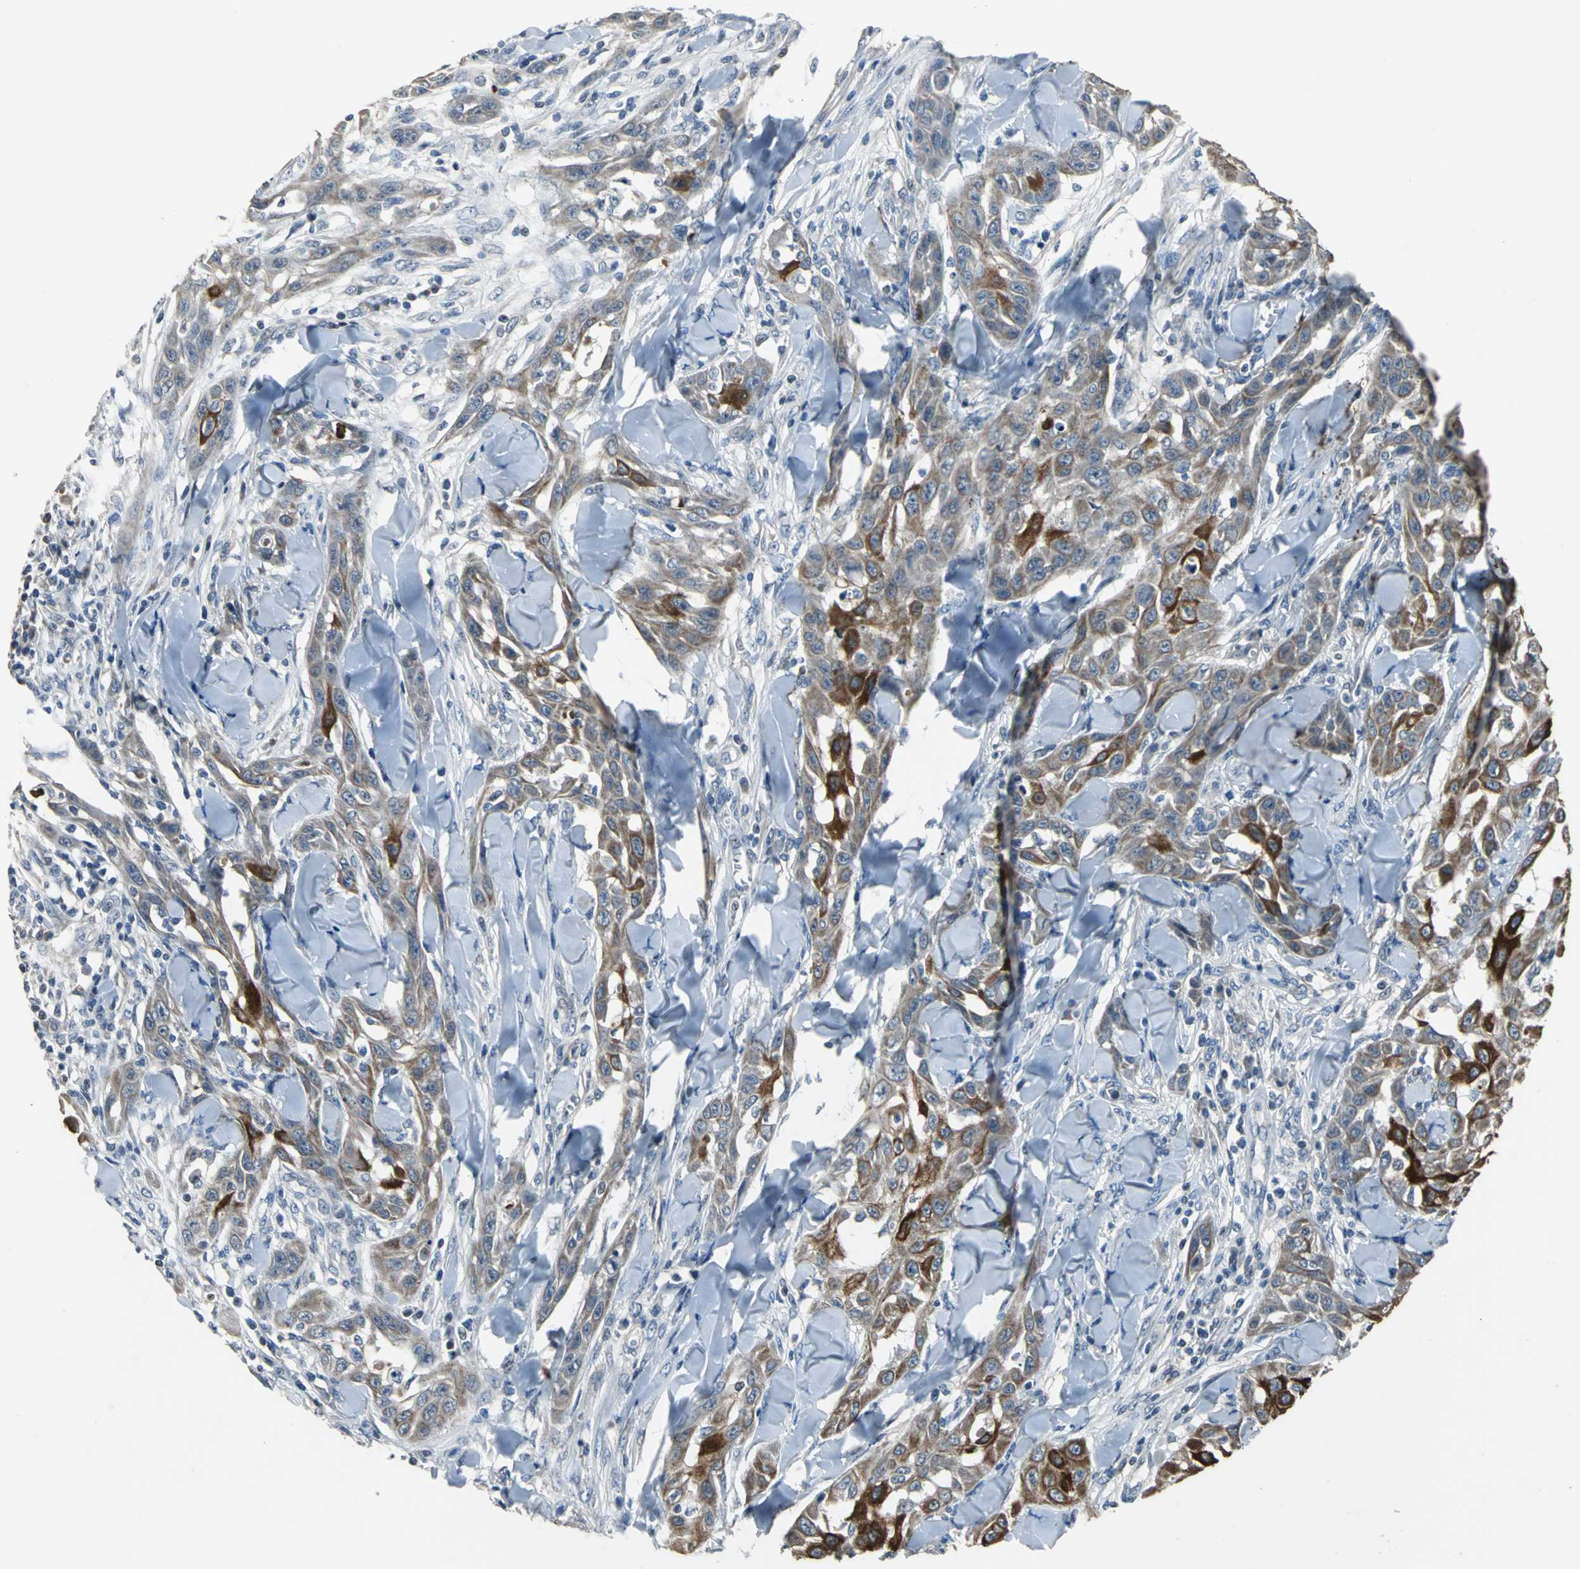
{"staining": {"intensity": "moderate", "quantity": "25%-75%", "location": "cytoplasmic/membranous"}, "tissue": "skin cancer", "cell_type": "Tumor cells", "image_type": "cancer", "snomed": [{"axis": "morphology", "description": "Squamous cell carcinoma, NOS"}, {"axis": "topography", "description": "Skin"}], "caption": "A brown stain labels moderate cytoplasmic/membranous expression of a protein in human skin cancer tumor cells.", "gene": "JADE3", "patient": {"sex": "male", "age": 24}}